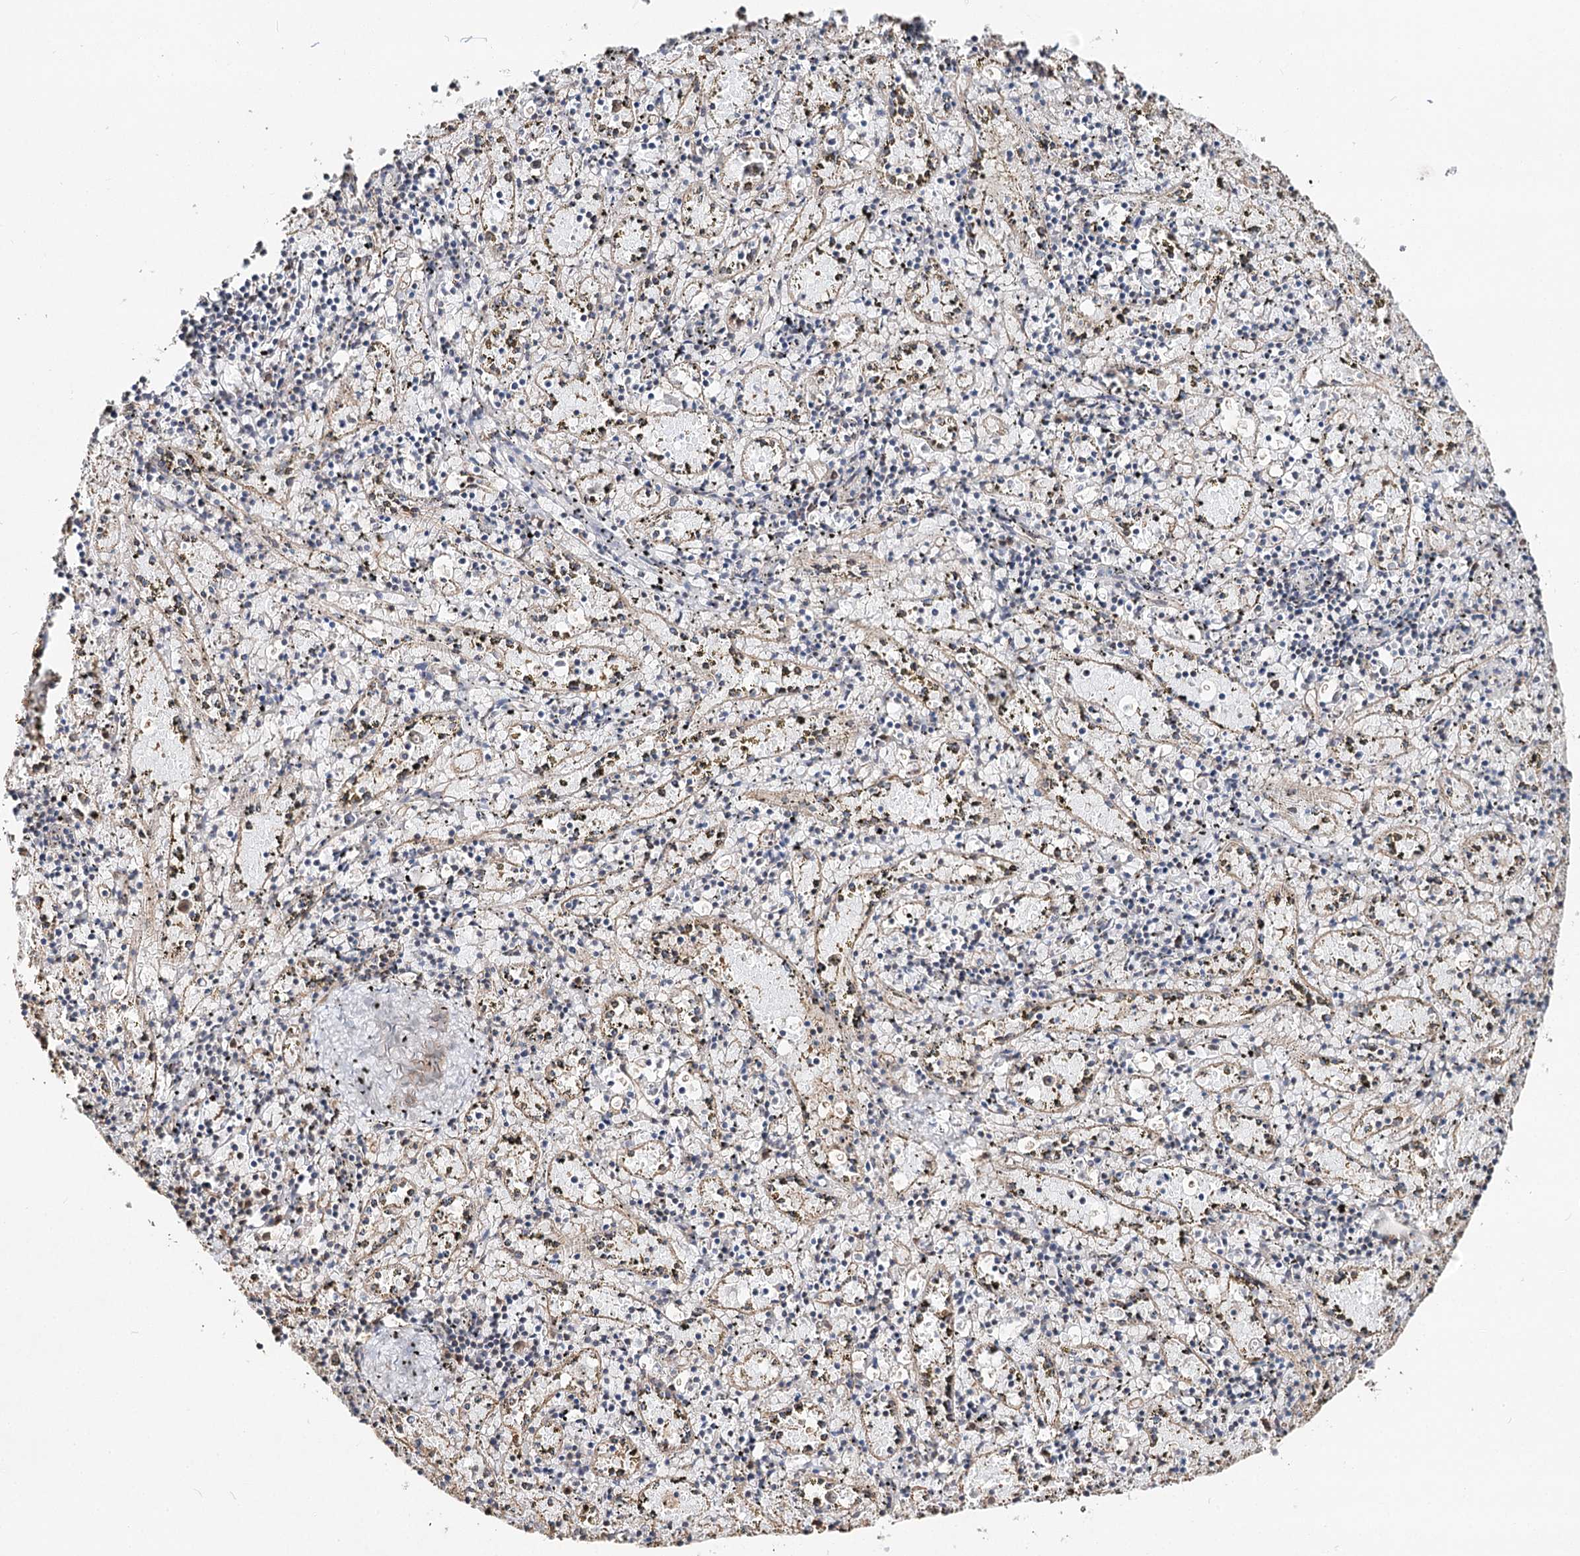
{"staining": {"intensity": "negative", "quantity": "none", "location": "none"}, "tissue": "spleen", "cell_type": "Cells in red pulp", "image_type": "normal", "snomed": [{"axis": "morphology", "description": "Normal tissue, NOS"}, {"axis": "topography", "description": "Spleen"}], "caption": "Image shows no protein expression in cells in red pulp of benign spleen. (IHC, brightfield microscopy, high magnification).", "gene": "NOPCHAP1", "patient": {"sex": "male", "age": 11}}